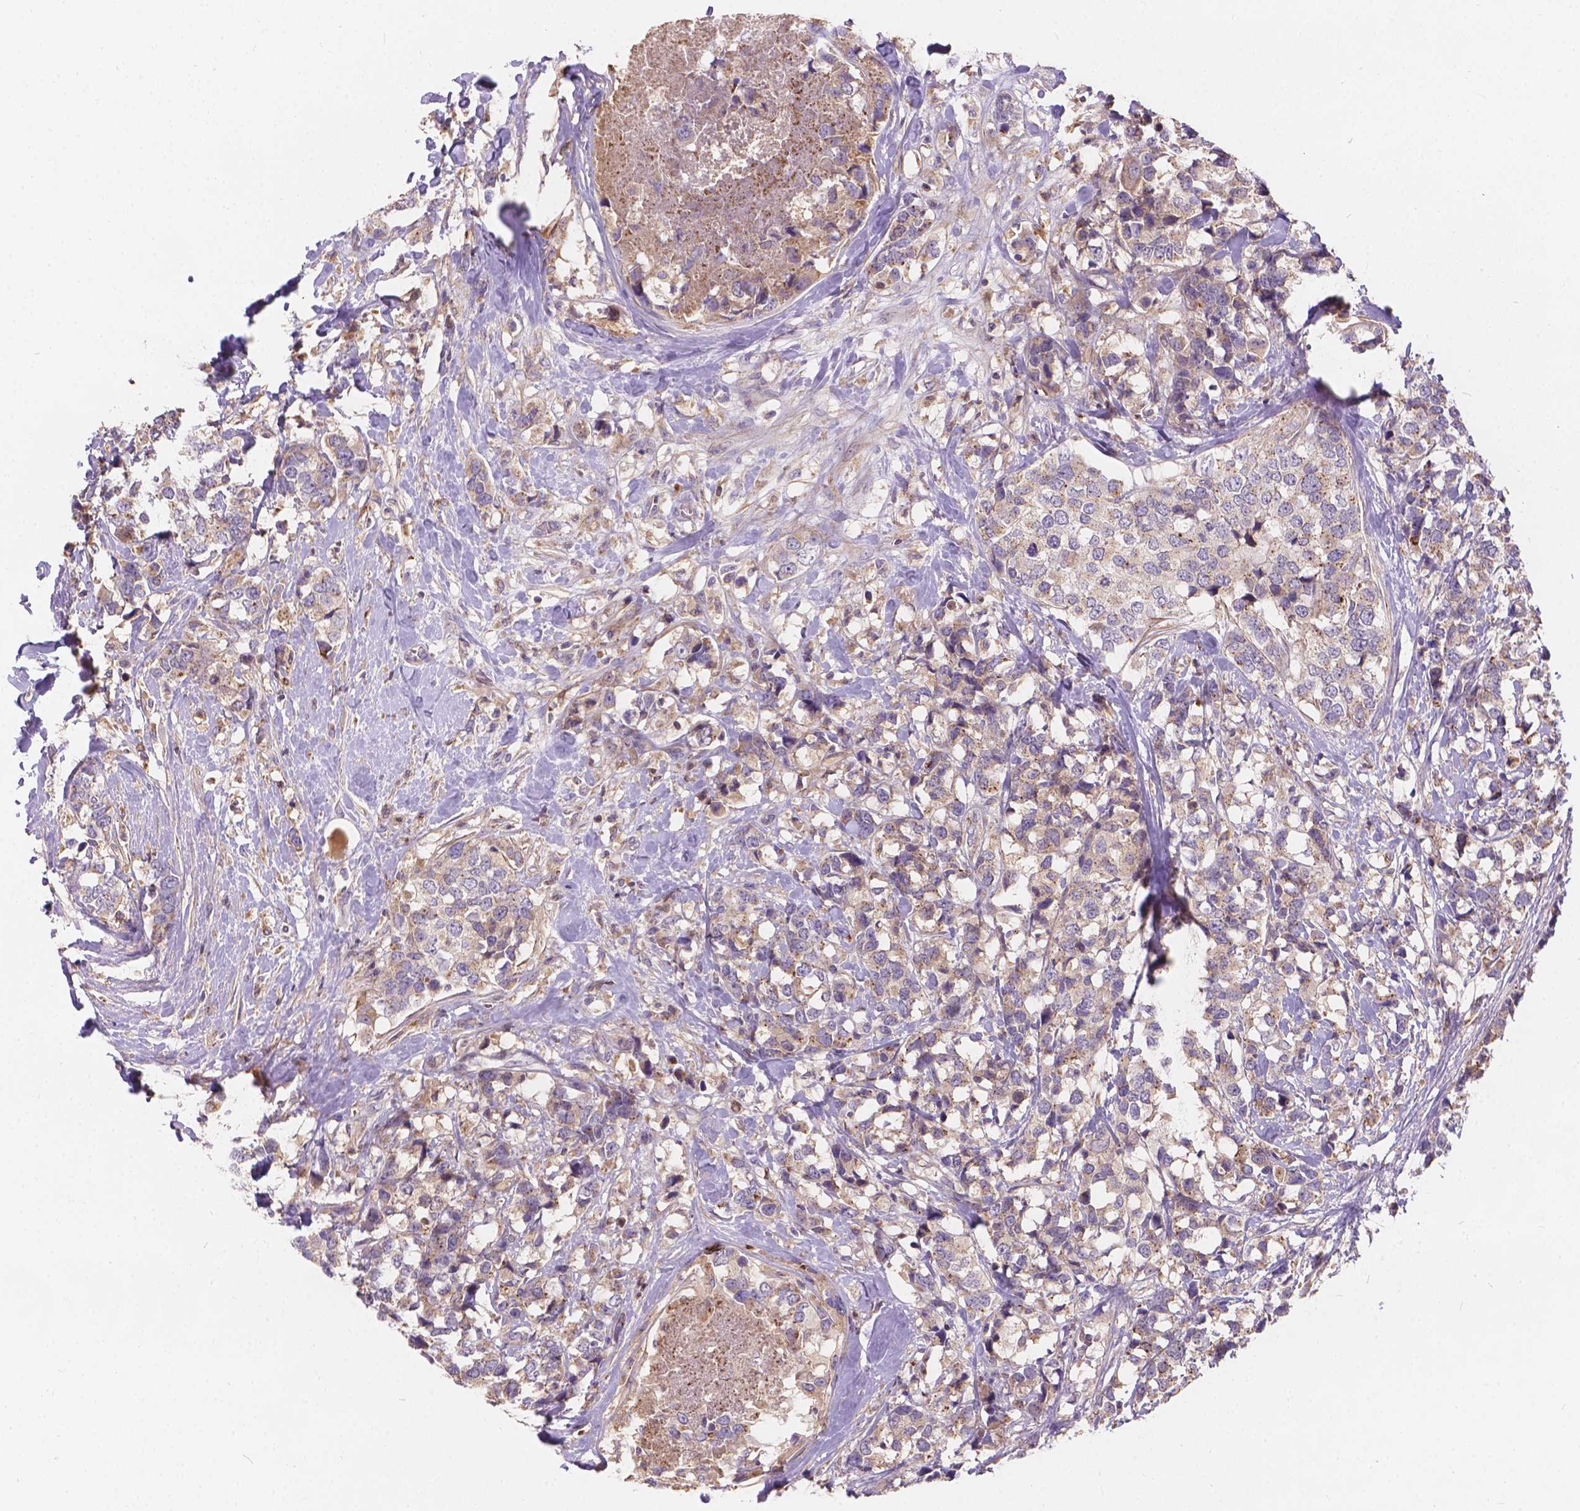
{"staining": {"intensity": "weak", "quantity": ">75%", "location": "cytoplasmic/membranous"}, "tissue": "breast cancer", "cell_type": "Tumor cells", "image_type": "cancer", "snomed": [{"axis": "morphology", "description": "Lobular carcinoma"}, {"axis": "topography", "description": "Breast"}], "caption": "Human breast lobular carcinoma stained with a protein marker displays weak staining in tumor cells.", "gene": "CDK10", "patient": {"sex": "female", "age": 59}}